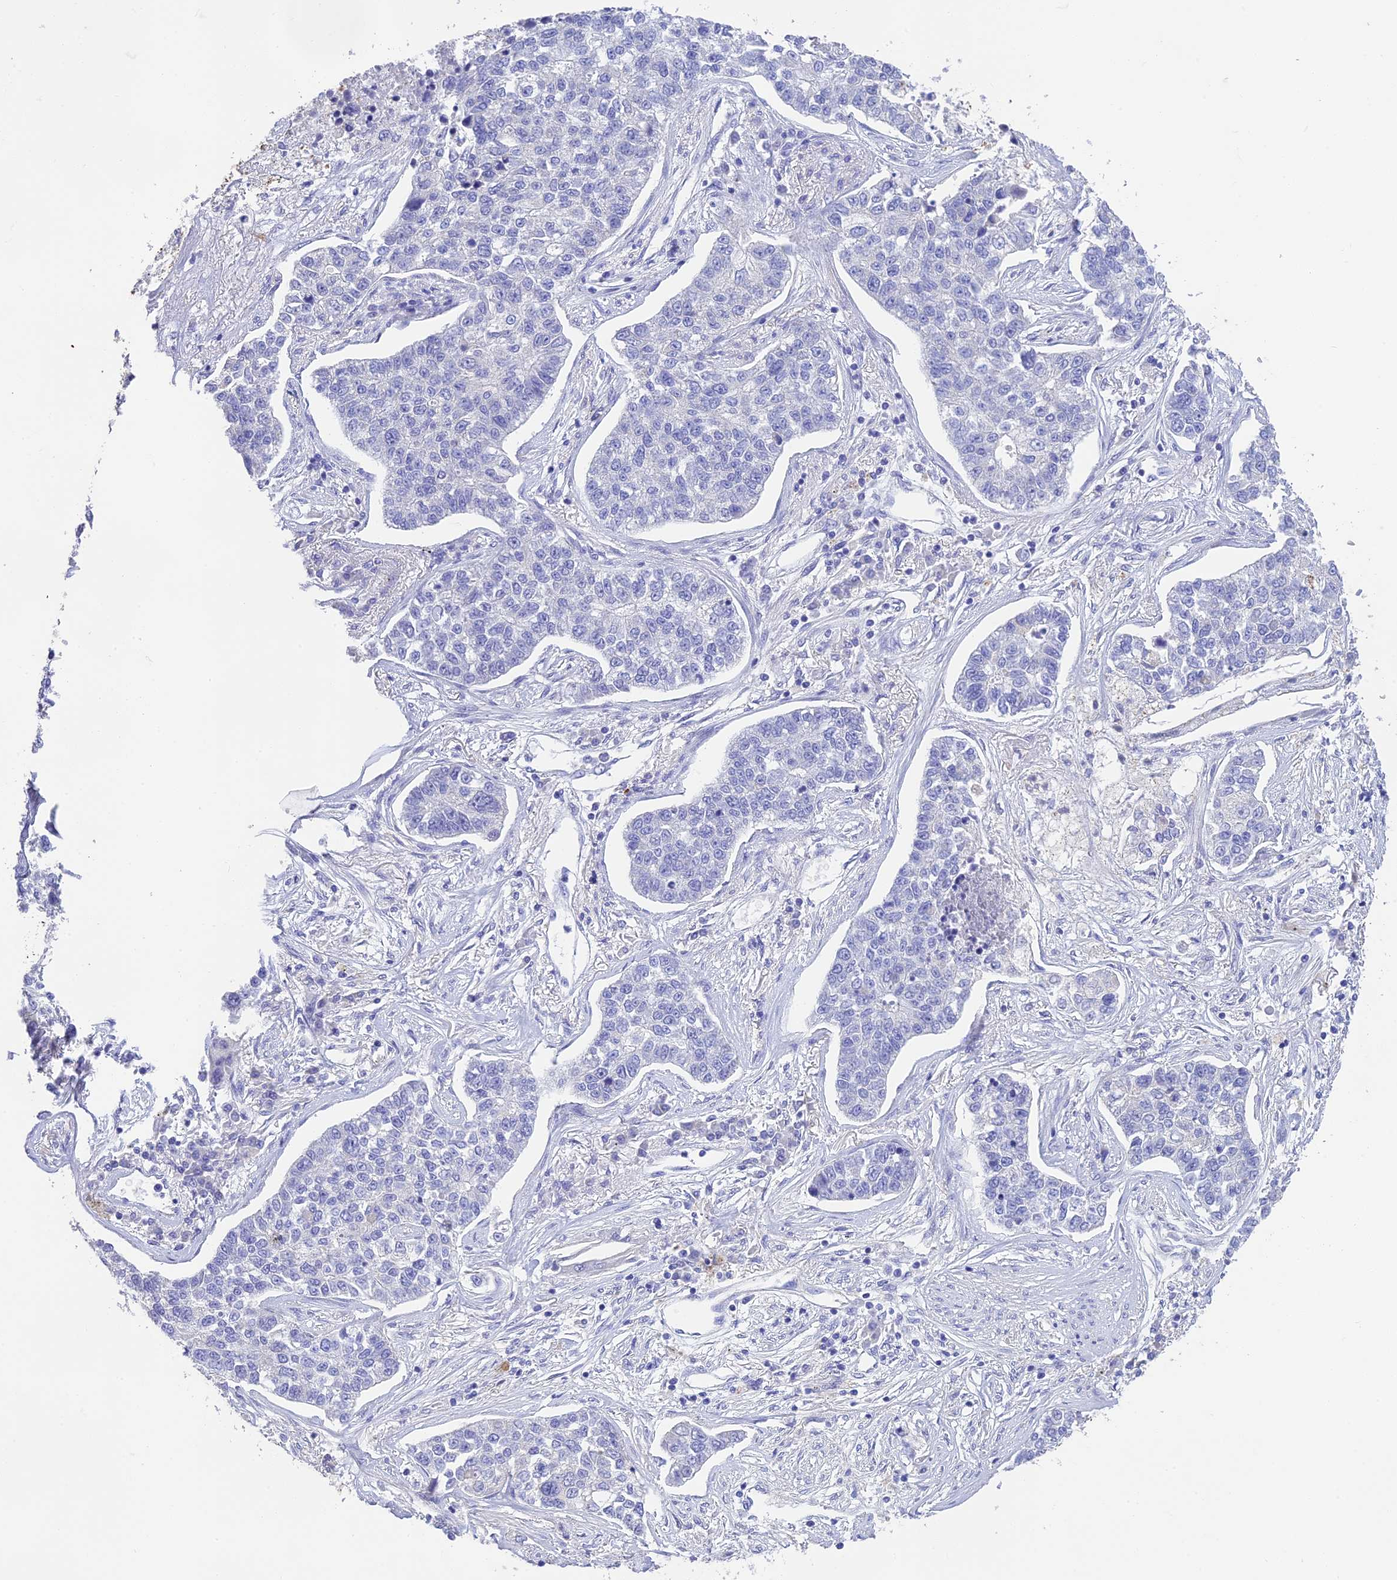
{"staining": {"intensity": "negative", "quantity": "none", "location": "none"}, "tissue": "lung cancer", "cell_type": "Tumor cells", "image_type": "cancer", "snomed": [{"axis": "morphology", "description": "Adenocarcinoma, NOS"}, {"axis": "topography", "description": "Lung"}], "caption": "Tumor cells show no significant positivity in lung adenocarcinoma.", "gene": "HSD17B2", "patient": {"sex": "male", "age": 49}}